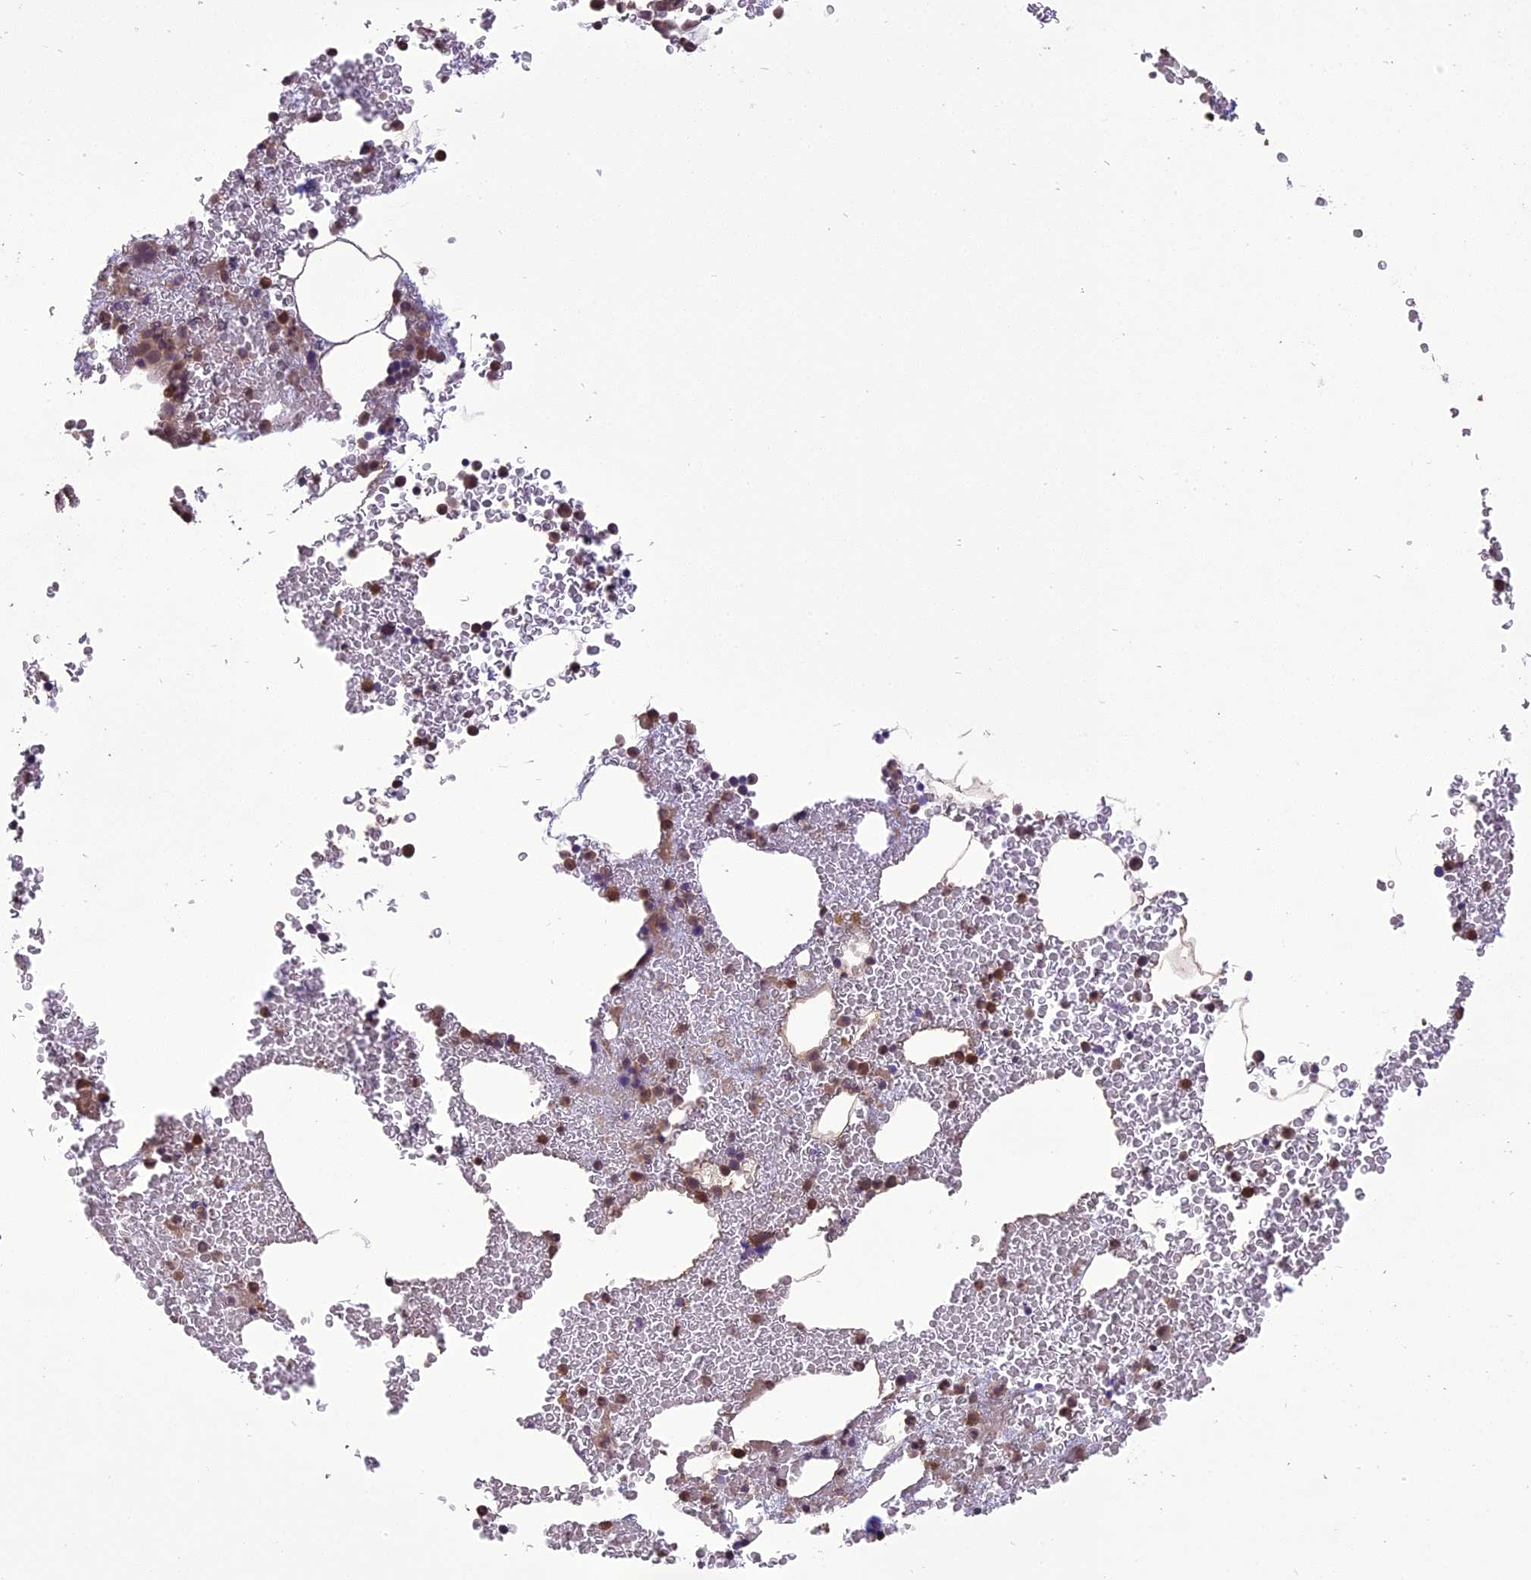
{"staining": {"intensity": "moderate", "quantity": "25%-75%", "location": "cytoplasmic/membranous,nuclear"}, "tissue": "bone marrow", "cell_type": "Hematopoietic cells", "image_type": "normal", "snomed": [{"axis": "morphology", "description": "Normal tissue, NOS"}, {"axis": "morphology", "description": "Inflammation, NOS"}, {"axis": "topography", "description": "Bone marrow"}], "caption": "About 25%-75% of hematopoietic cells in normal human bone marrow exhibit moderate cytoplasmic/membranous,nuclear protein staining as visualized by brown immunohistochemical staining.", "gene": "TIGD7", "patient": {"sex": "female", "age": 78}}